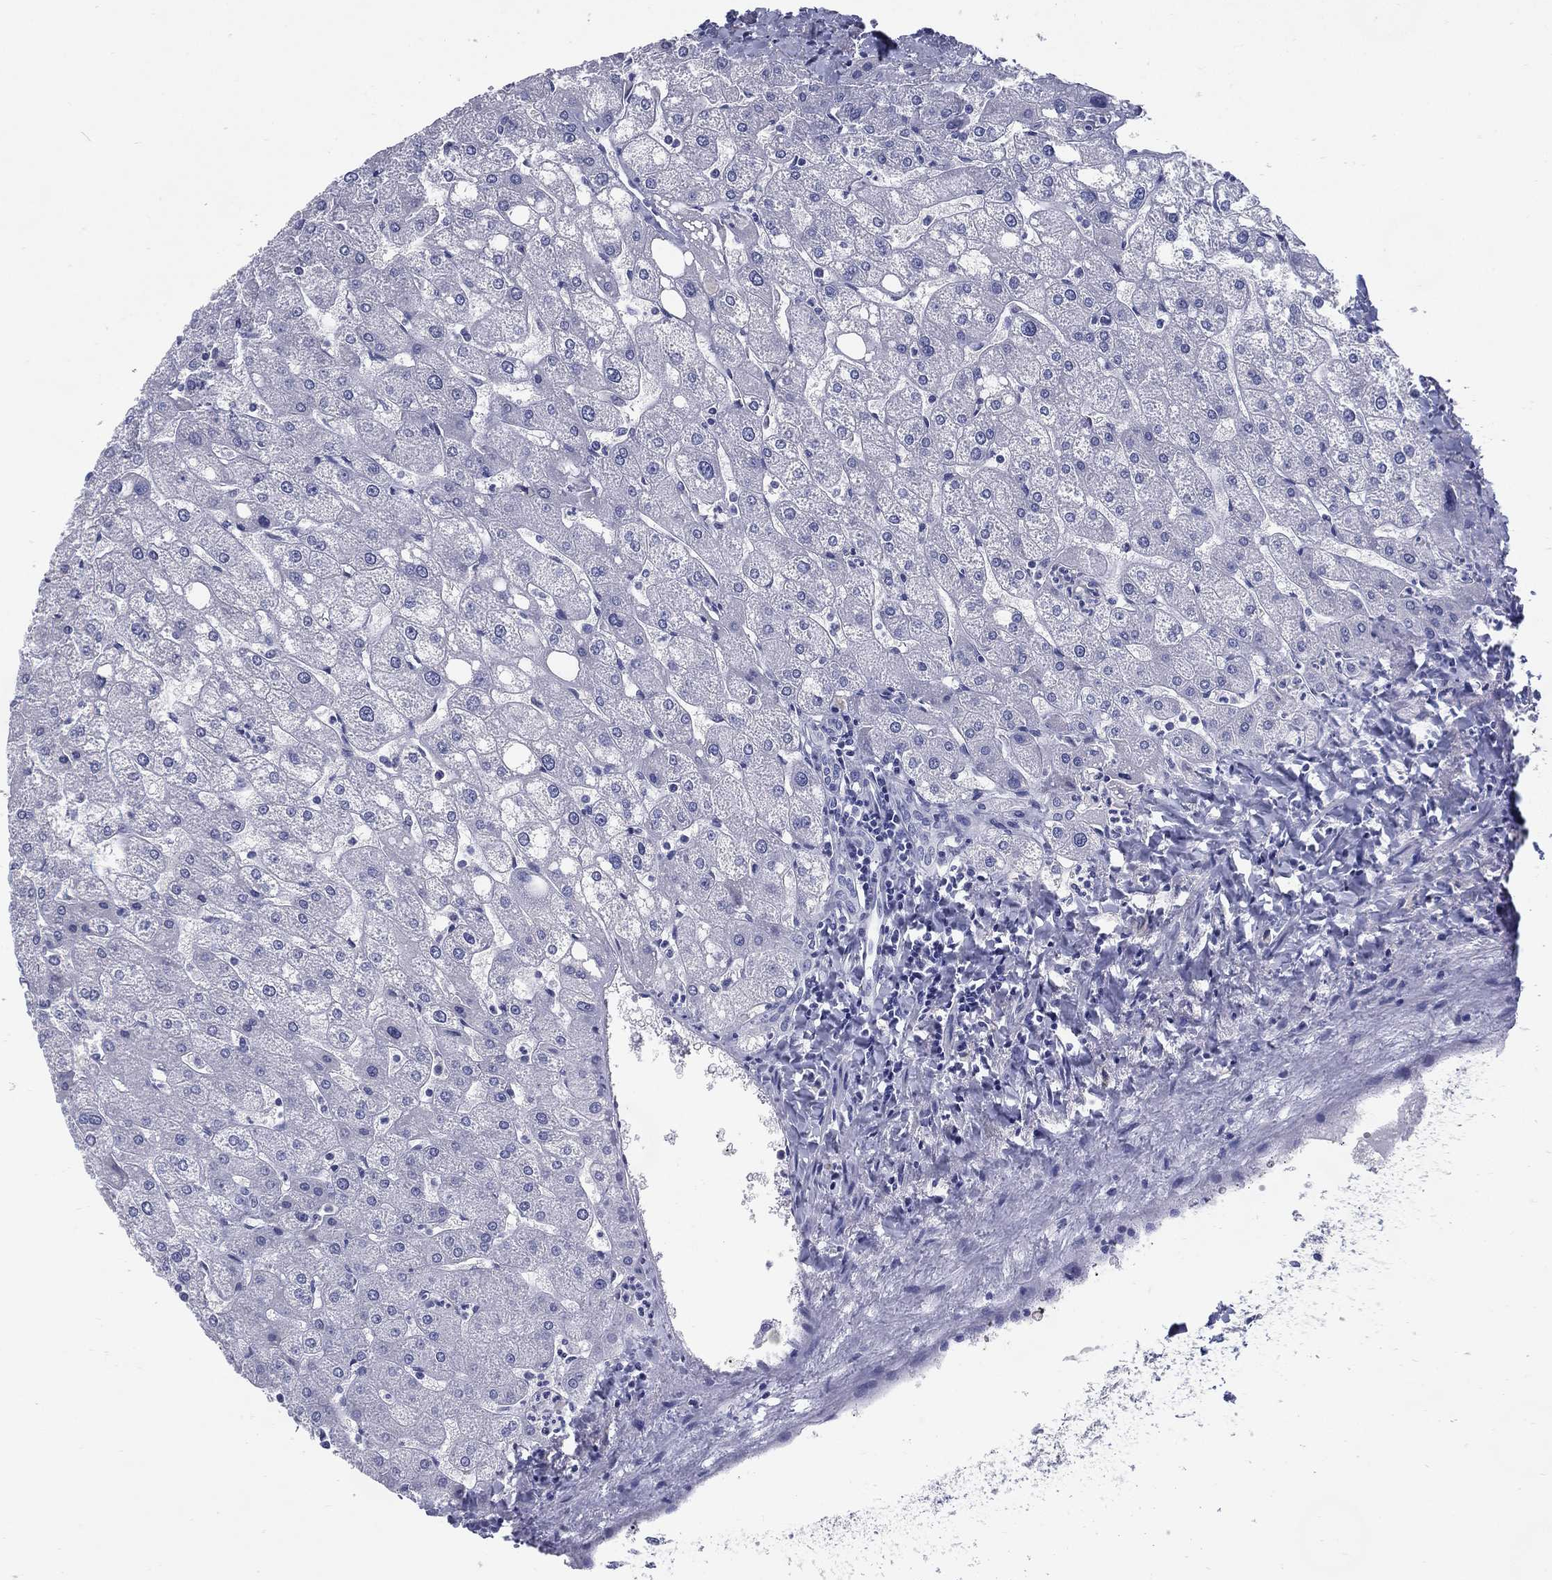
{"staining": {"intensity": "negative", "quantity": "none", "location": "none"}, "tissue": "liver", "cell_type": "Cholangiocytes", "image_type": "normal", "snomed": [{"axis": "morphology", "description": "Normal tissue, NOS"}, {"axis": "topography", "description": "Liver"}], "caption": "This is a photomicrograph of IHC staining of unremarkable liver, which shows no expression in cholangiocytes. (DAB (3,3'-diaminobenzidine) IHC, high magnification).", "gene": "C19orf18", "patient": {"sex": "male", "age": 67}}